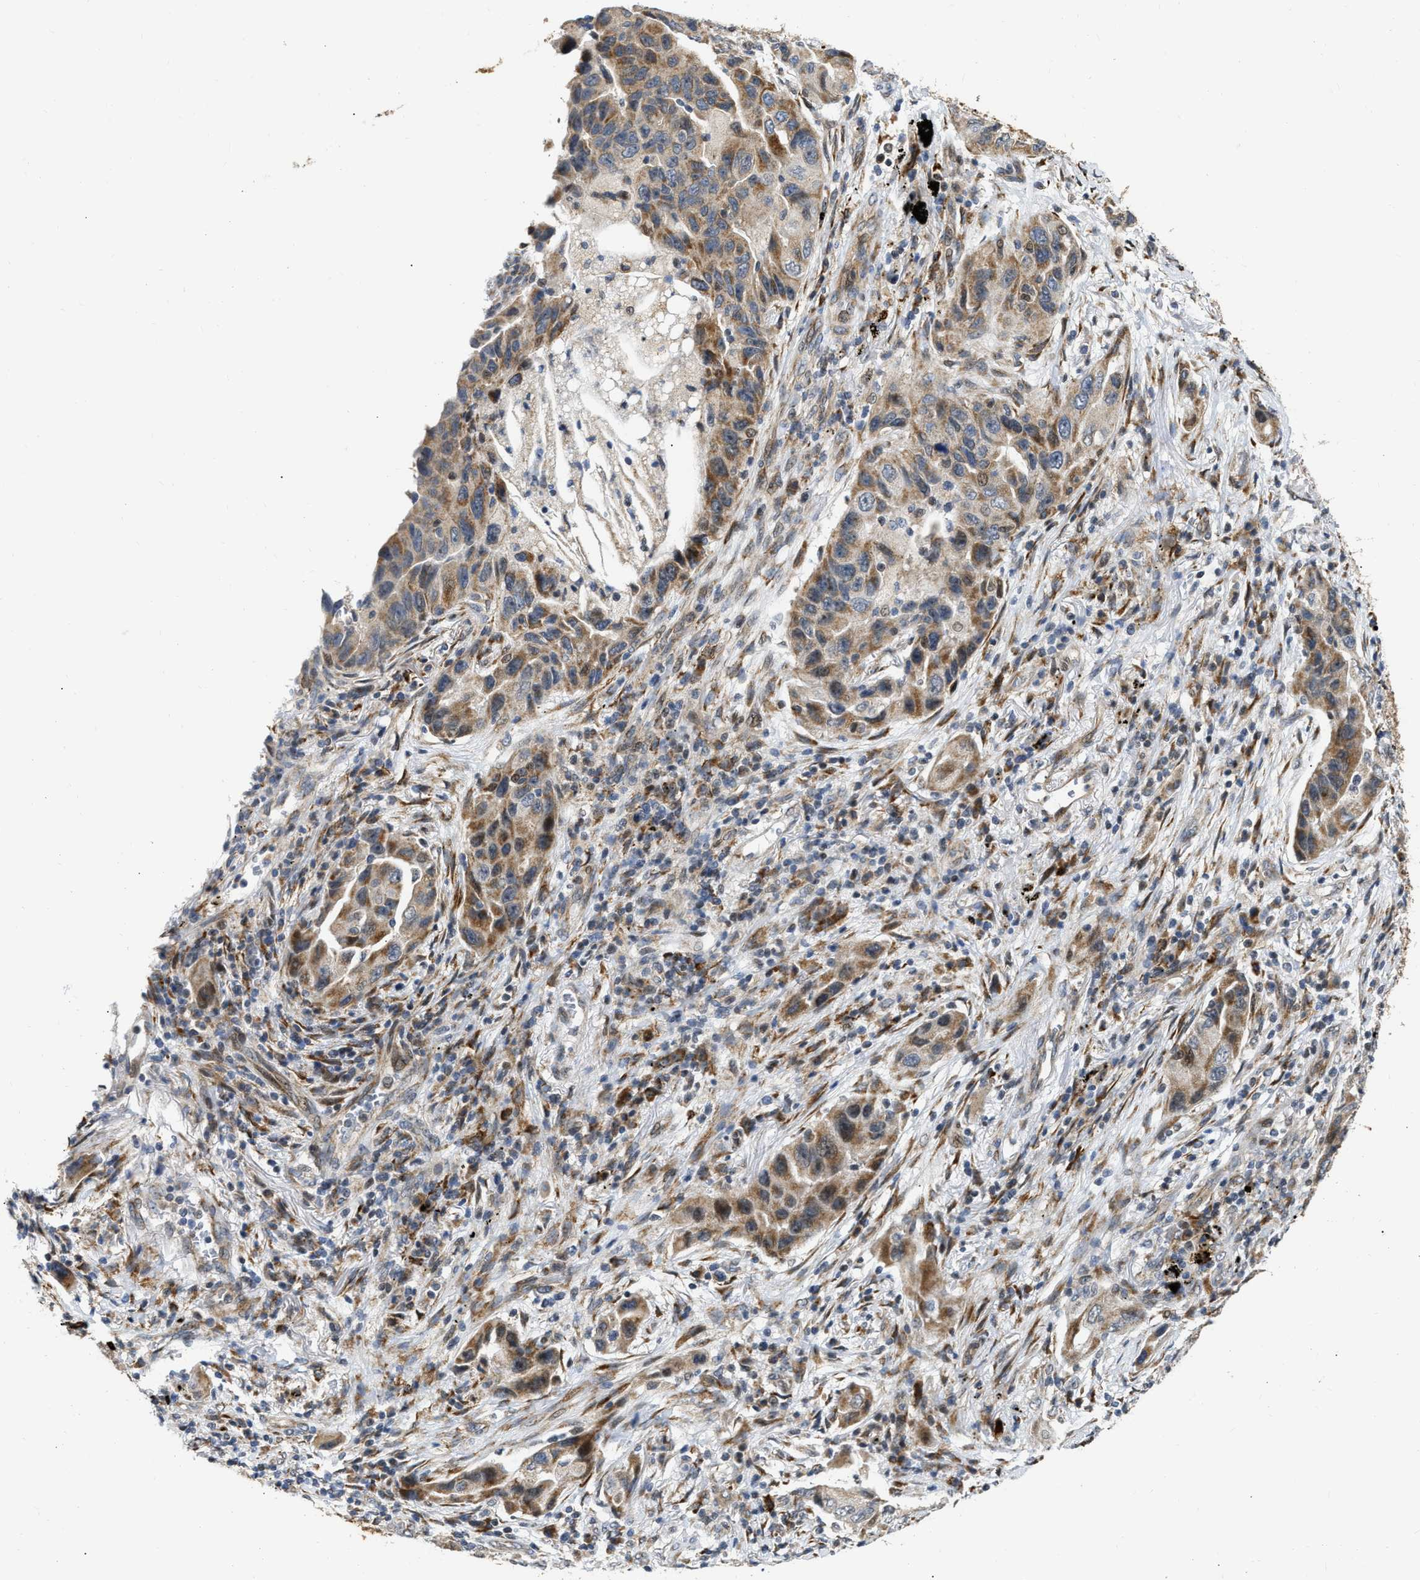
{"staining": {"intensity": "moderate", "quantity": ">75%", "location": "cytoplasmic/membranous"}, "tissue": "lung cancer", "cell_type": "Tumor cells", "image_type": "cancer", "snomed": [{"axis": "morphology", "description": "Adenocarcinoma, NOS"}, {"axis": "topography", "description": "Lung"}], "caption": "Protein analysis of lung cancer tissue shows moderate cytoplasmic/membranous positivity in approximately >75% of tumor cells. Using DAB (3,3'-diaminobenzidine) (brown) and hematoxylin (blue) stains, captured at high magnification using brightfield microscopy.", "gene": "DEPTOR", "patient": {"sex": "female", "age": 65}}